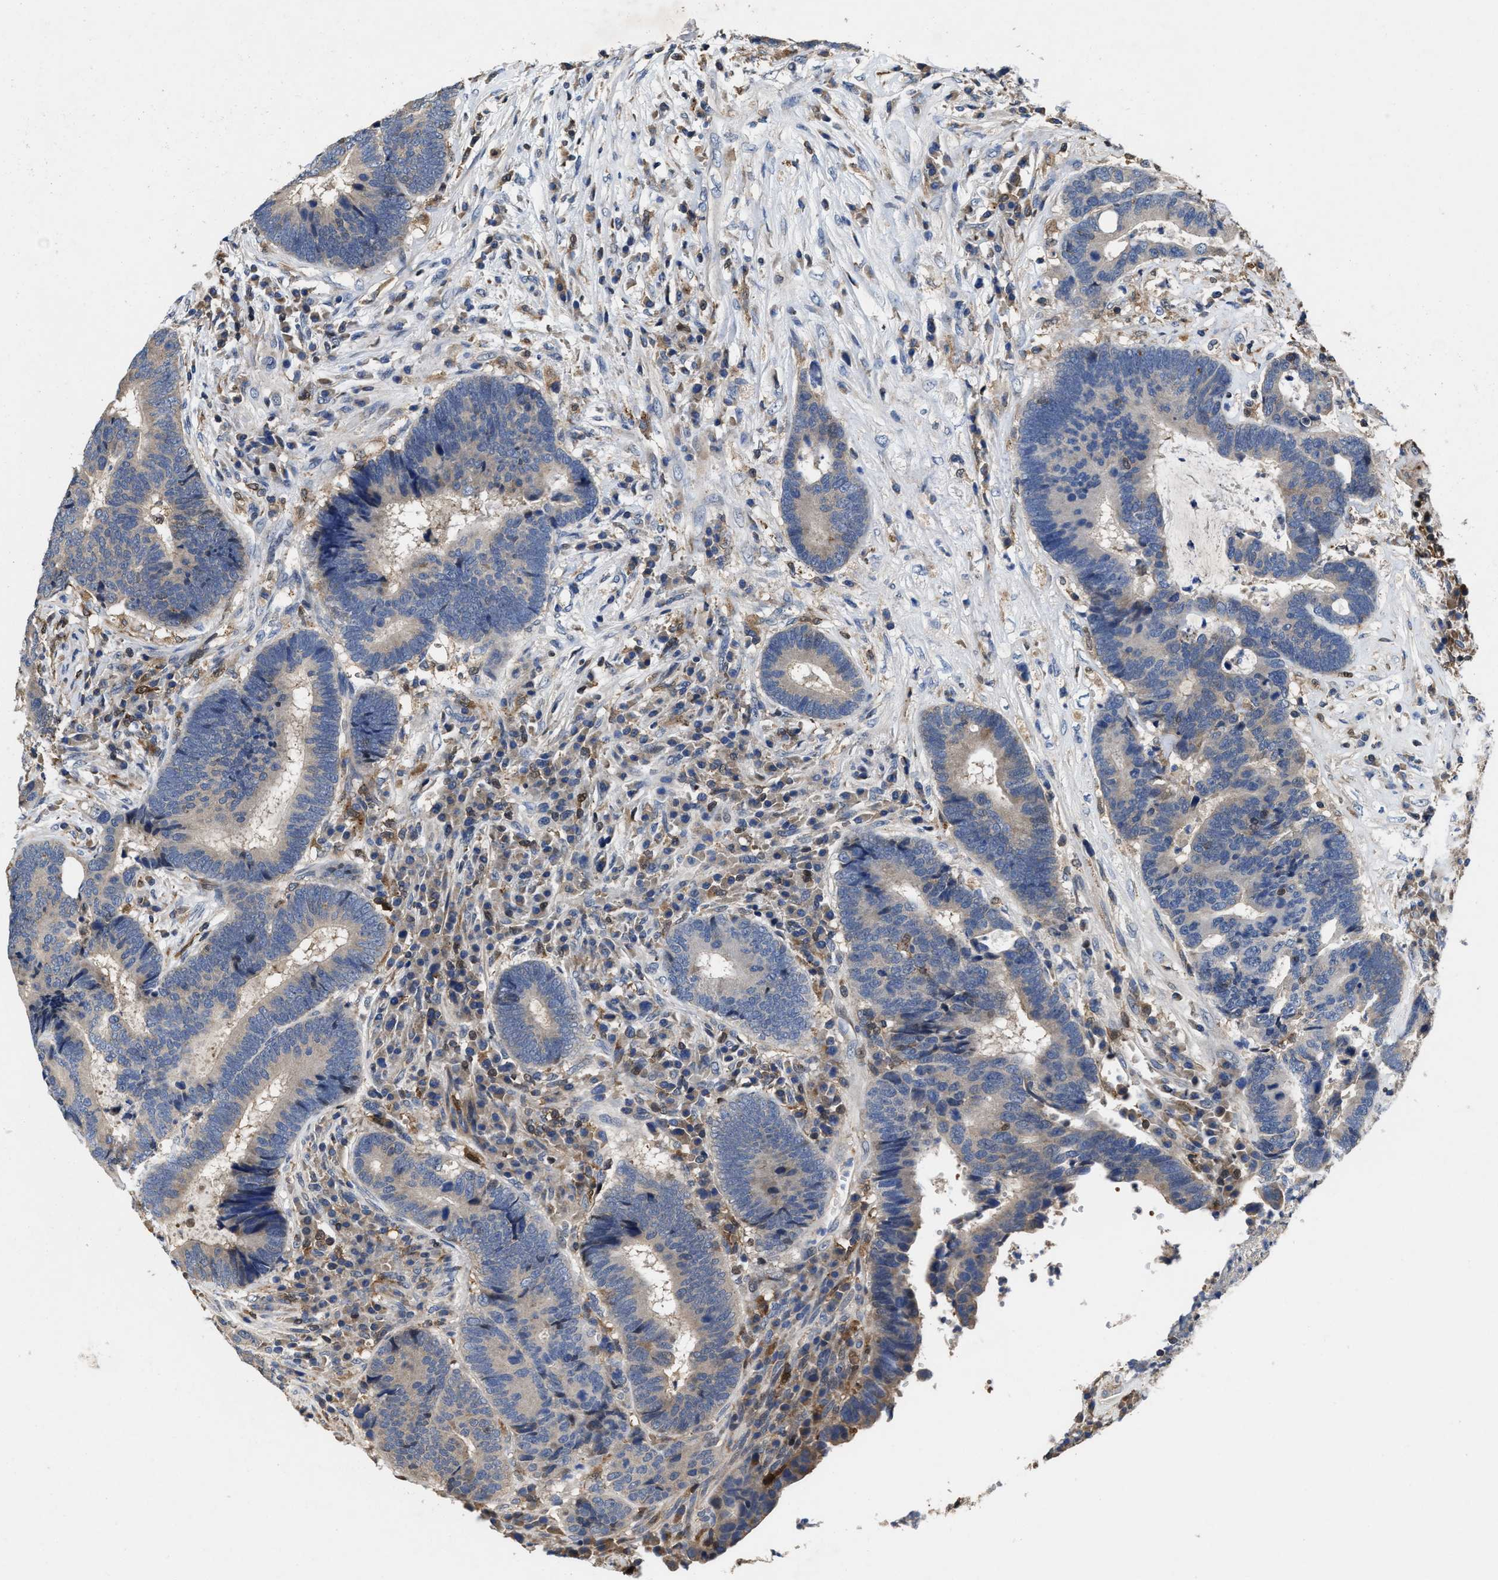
{"staining": {"intensity": "weak", "quantity": "<25%", "location": "cytoplasmic/membranous"}, "tissue": "colorectal cancer", "cell_type": "Tumor cells", "image_type": "cancer", "snomed": [{"axis": "morphology", "description": "Adenocarcinoma, NOS"}, {"axis": "topography", "description": "Rectum"}], "caption": "A high-resolution image shows immunohistochemistry (IHC) staining of colorectal adenocarcinoma, which shows no significant positivity in tumor cells.", "gene": "RGS10", "patient": {"sex": "female", "age": 89}}